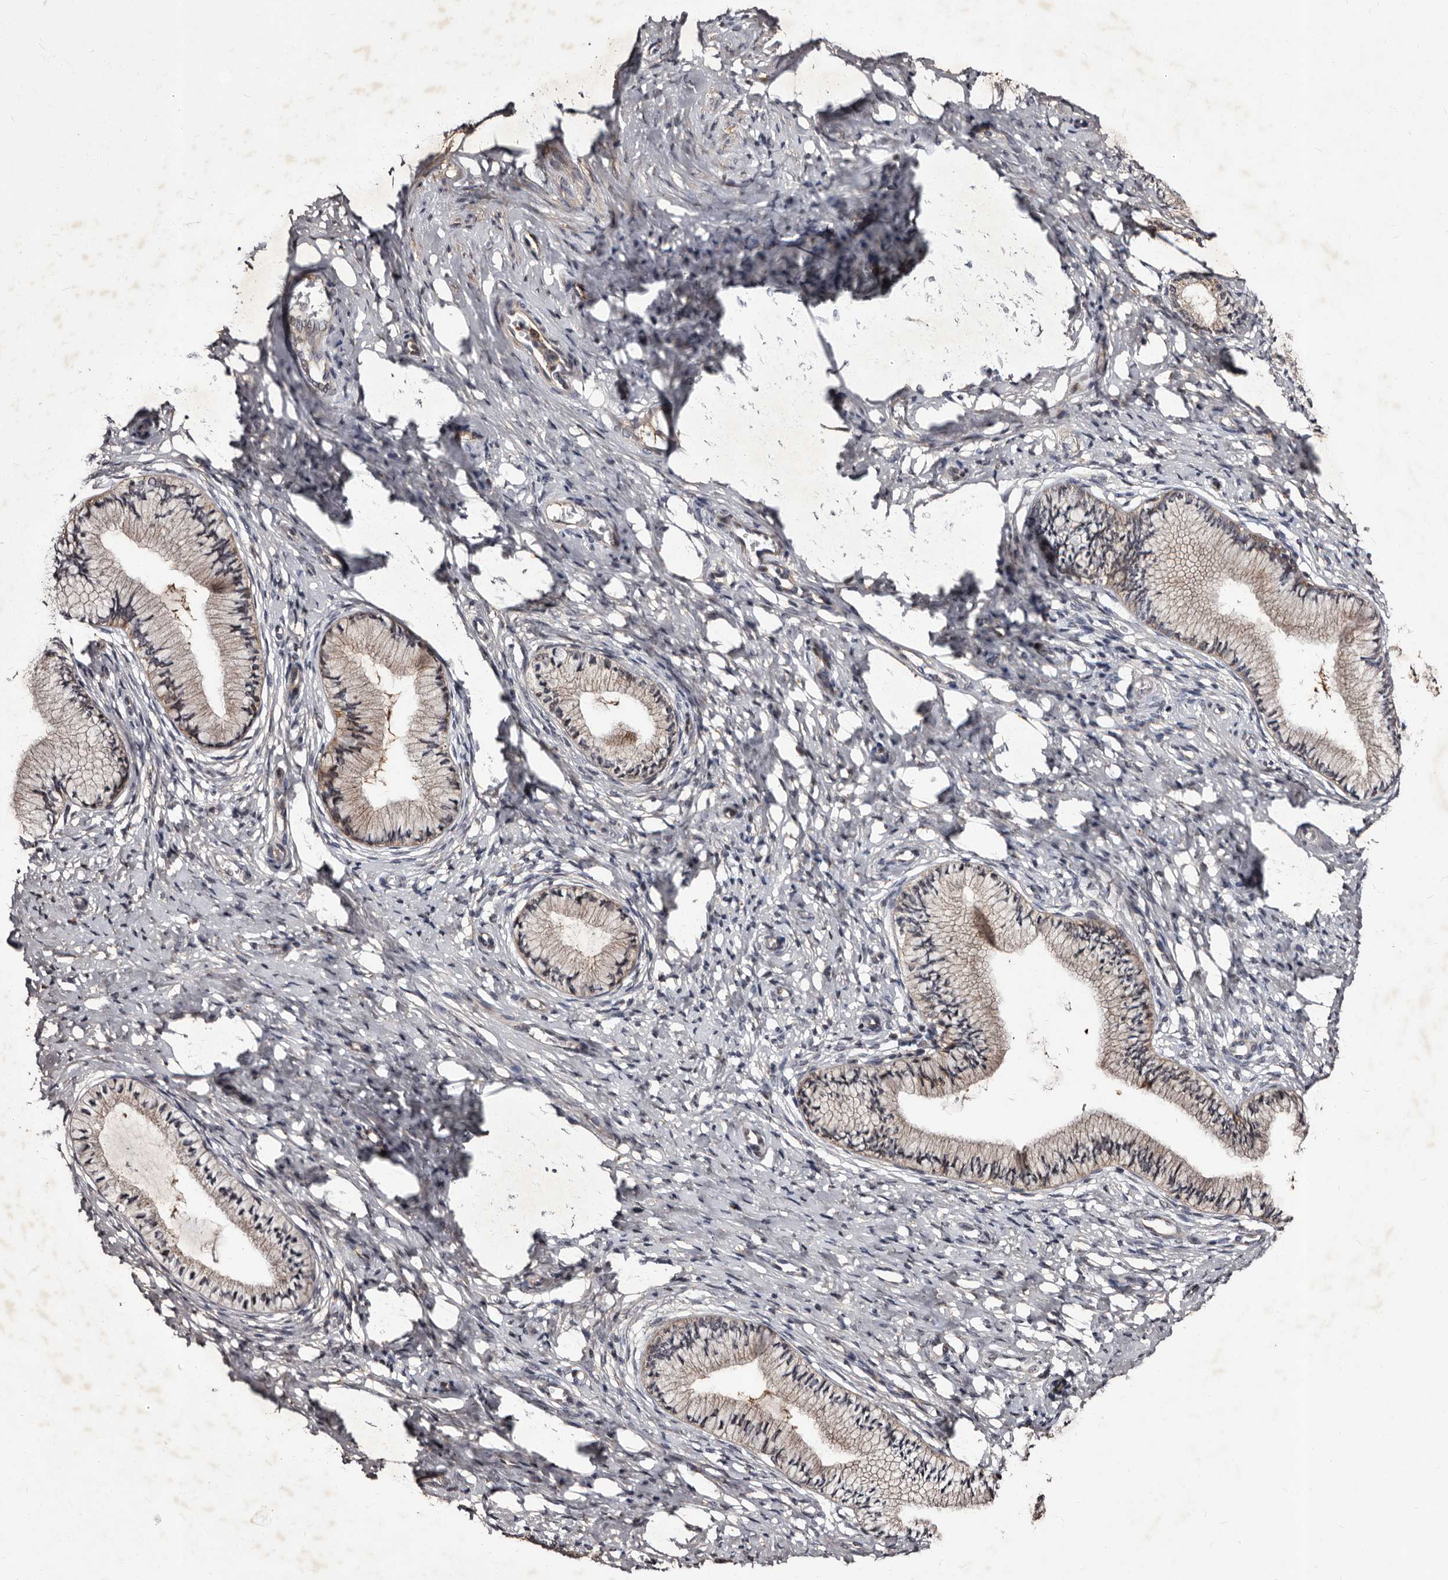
{"staining": {"intensity": "moderate", "quantity": "25%-75%", "location": "cytoplasmic/membranous"}, "tissue": "cervix", "cell_type": "Glandular cells", "image_type": "normal", "snomed": [{"axis": "morphology", "description": "Normal tissue, NOS"}, {"axis": "topography", "description": "Cervix"}], "caption": "DAB immunohistochemical staining of unremarkable human cervix displays moderate cytoplasmic/membranous protein expression in about 25%-75% of glandular cells.", "gene": "MKRN3", "patient": {"sex": "female", "age": 36}}